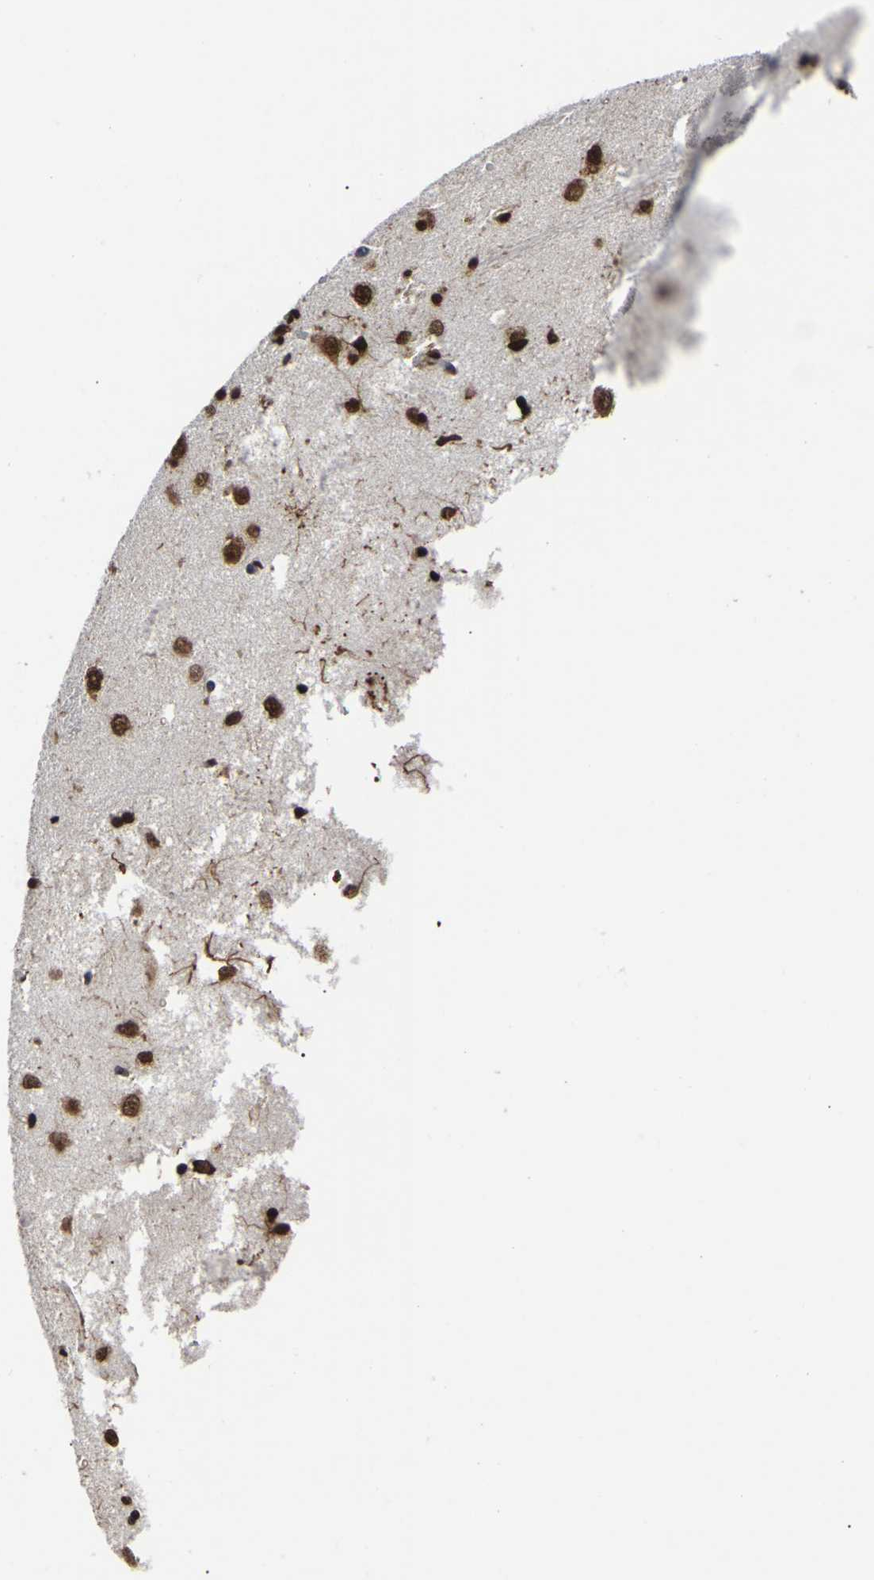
{"staining": {"intensity": "strong", "quantity": ">75%", "location": "nuclear"}, "tissue": "caudate", "cell_type": "Glial cells", "image_type": "normal", "snomed": [{"axis": "morphology", "description": "Normal tissue, NOS"}, {"axis": "topography", "description": "Lateral ventricle wall"}], "caption": "This micrograph demonstrates IHC staining of normal human caudate, with high strong nuclear expression in about >75% of glial cells.", "gene": "RBL2", "patient": {"sex": "female", "age": 19}}